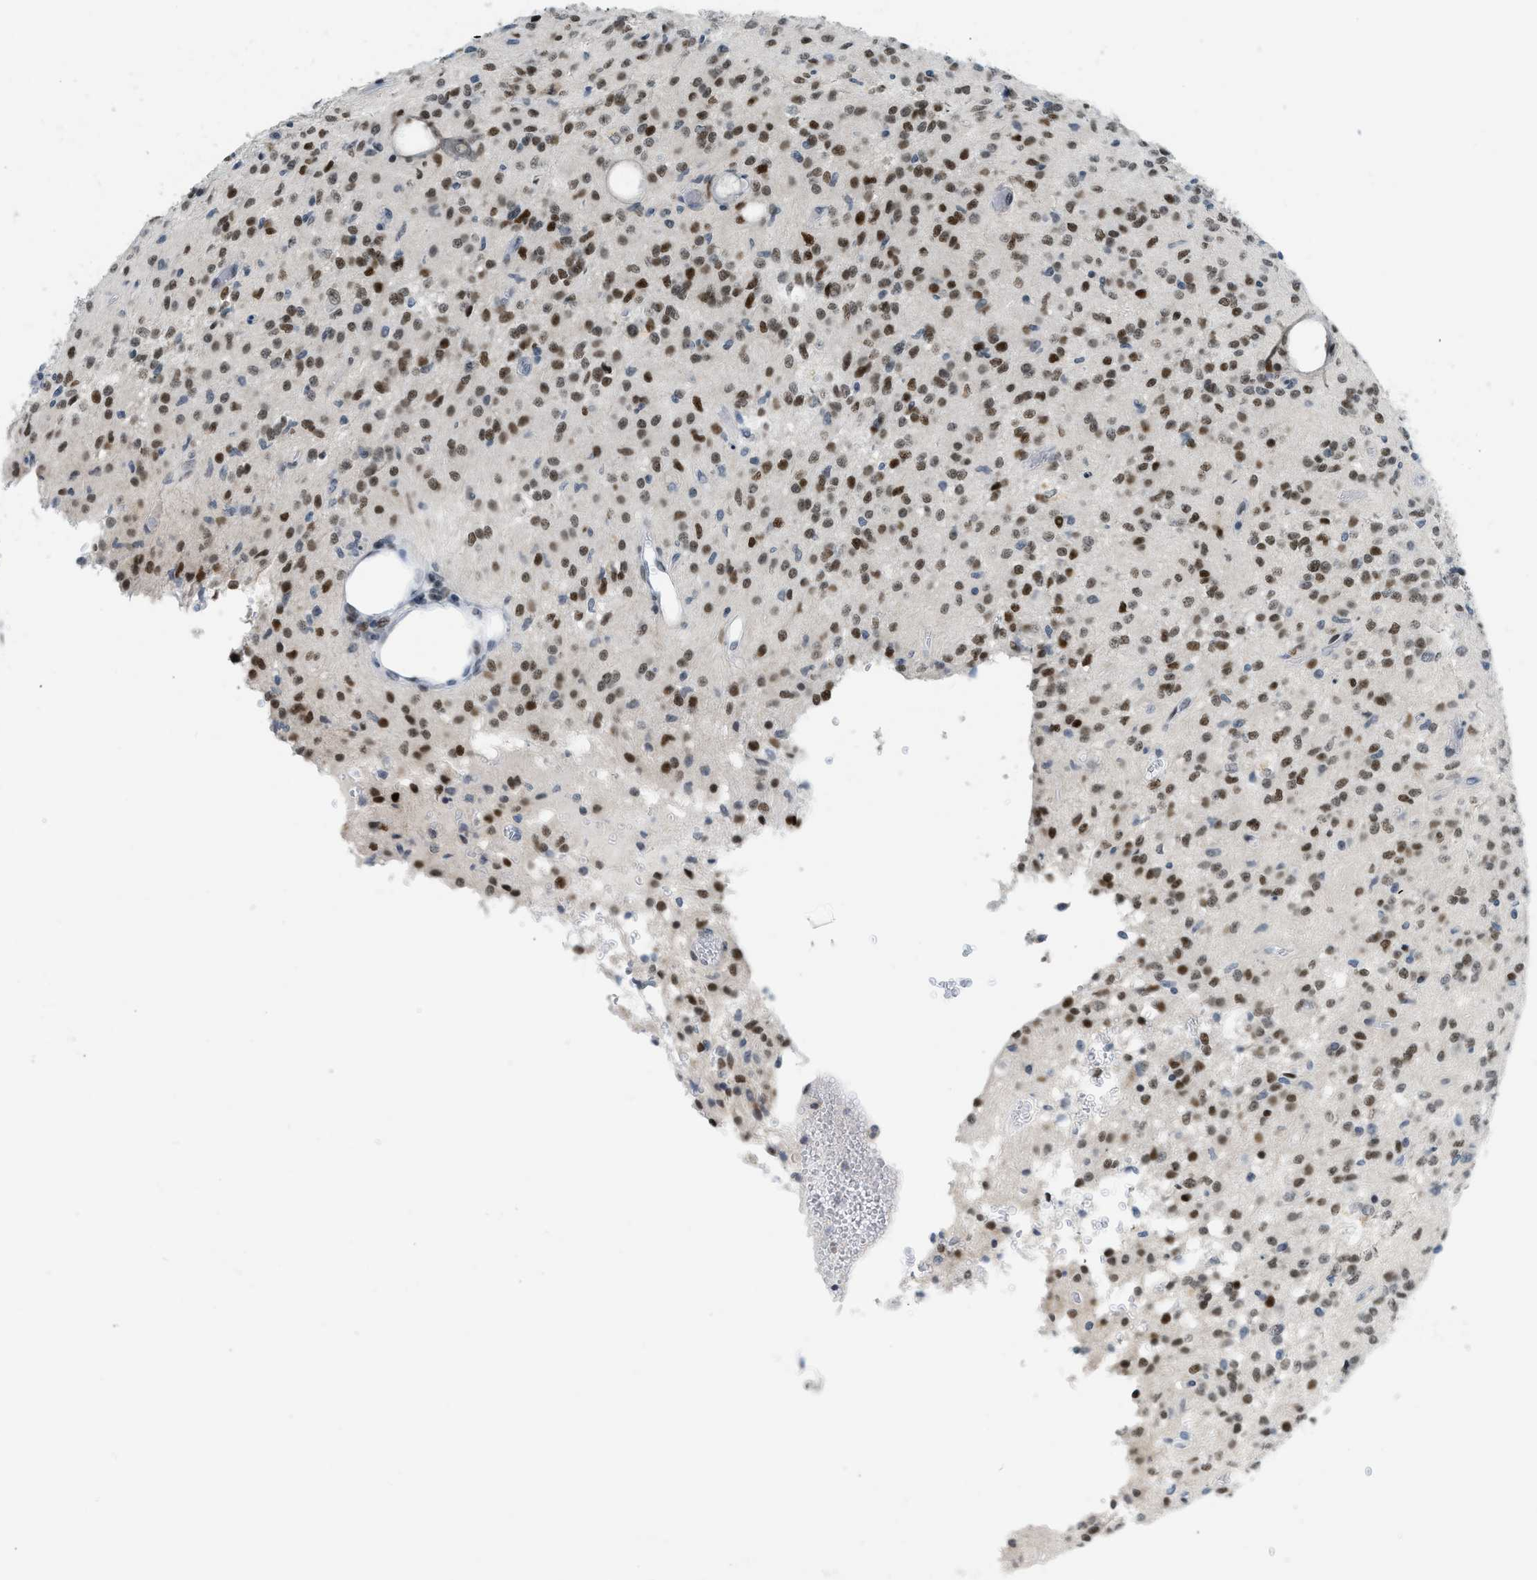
{"staining": {"intensity": "strong", "quantity": ">75%", "location": "nuclear"}, "tissue": "glioma", "cell_type": "Tumor cells", "image_type": "cancer", "snomed": [{"axis": "morphology", "description": "Glioma, malignant, High grade"}, {"axis": "topography", "description": "Brain"}], "caption": "DAB immunohistochemical staining of glioma demonstrates strong nuclear protein expression in about >75% of tumor cells.", "gene": "PBX1", "patient": {"sex": "female", "age": 59}}